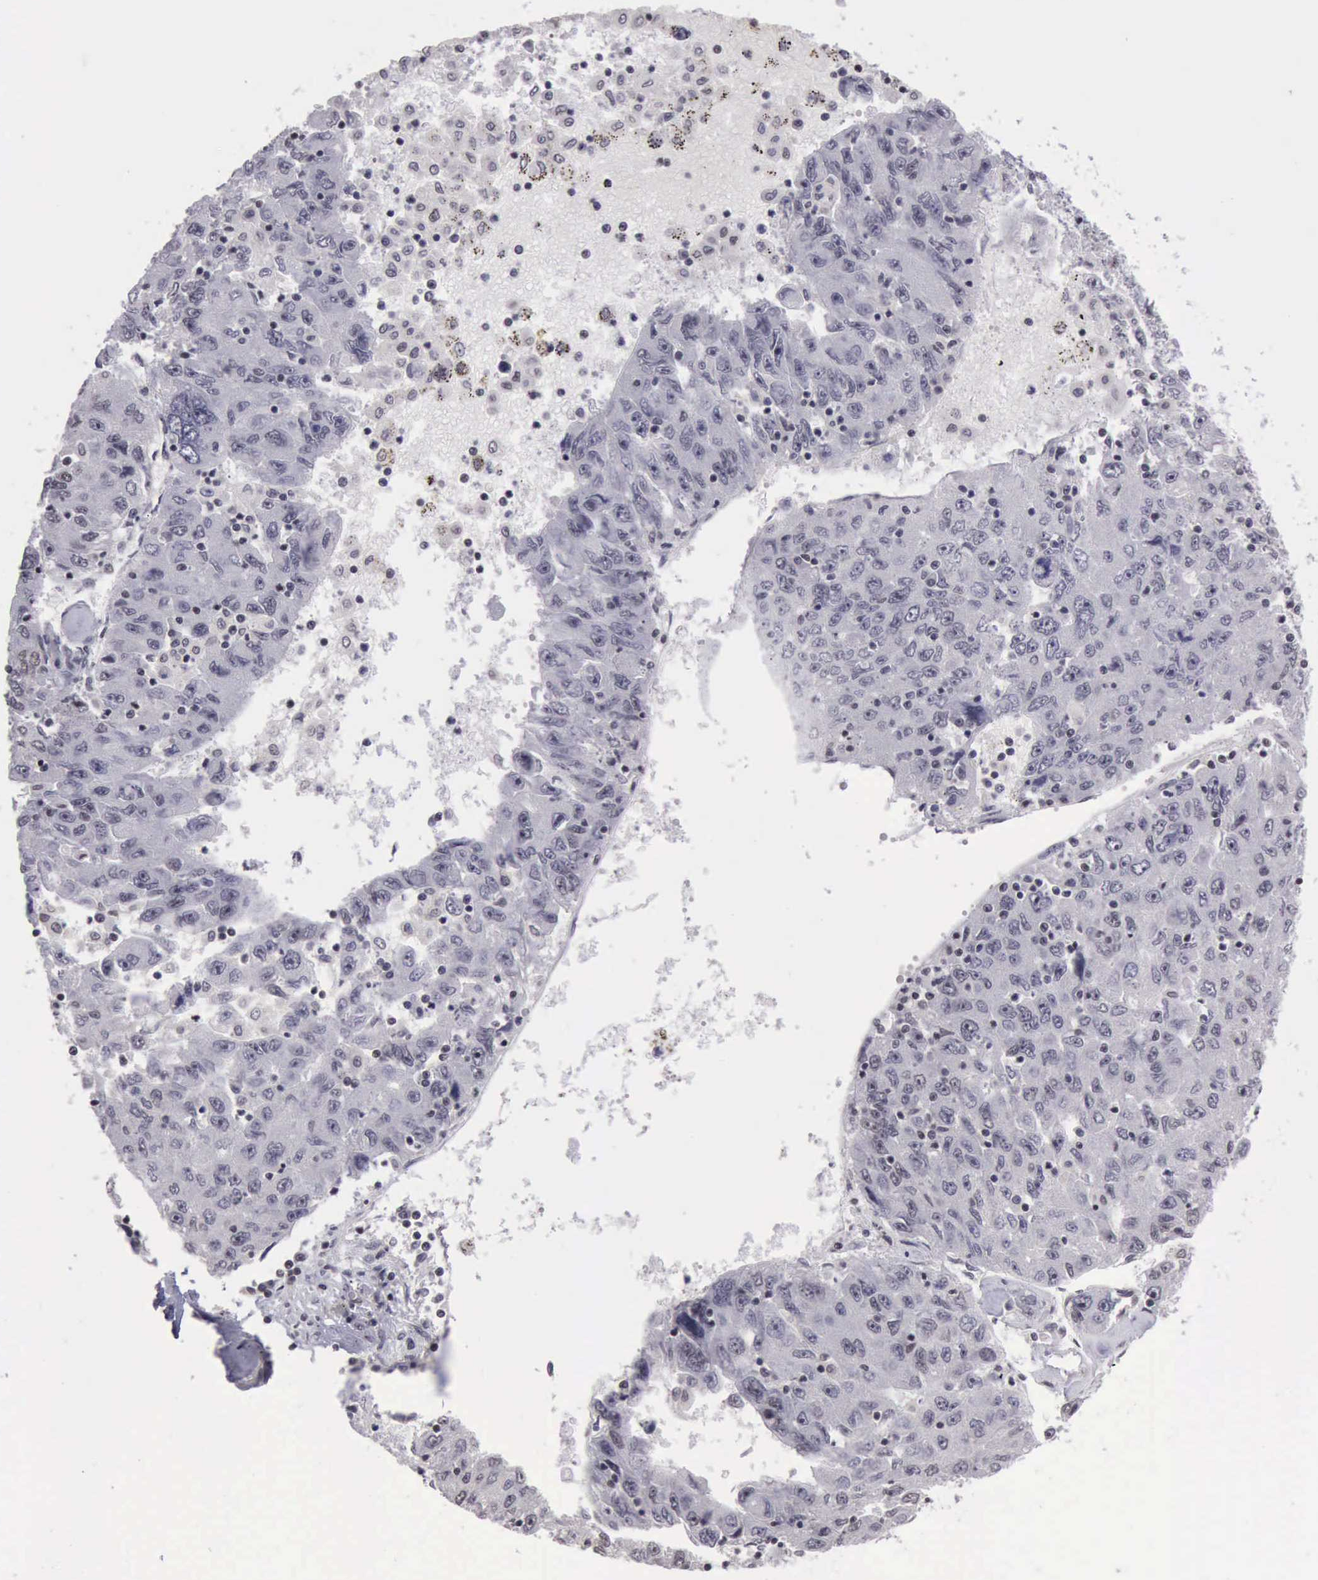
{"staining": {"intensity": "negative", "quantity": "none", "location": "none"}, "tissue": "liver cancer", "cell_type": "Tumor cells", "image_type": "cancer", "snomed": [{"axis": "morphology", "description": "Carcinoma, Hepatocellular, NOS"}, {"axis": "topography", "description": "Liver"}], "caption": "Immunohistochemistry photomicrograph of neoplastic tissue: human liver cancer stained with DAB displays no significant protein staining in tumor cells. The staining was performed using DAB to visualize the protein expression in brown, while the nuclei were stained in blue with hematoxylin (Magnification: 20x).", "gene": "YY1", "patient": {"sex": "male", "age": 49}}